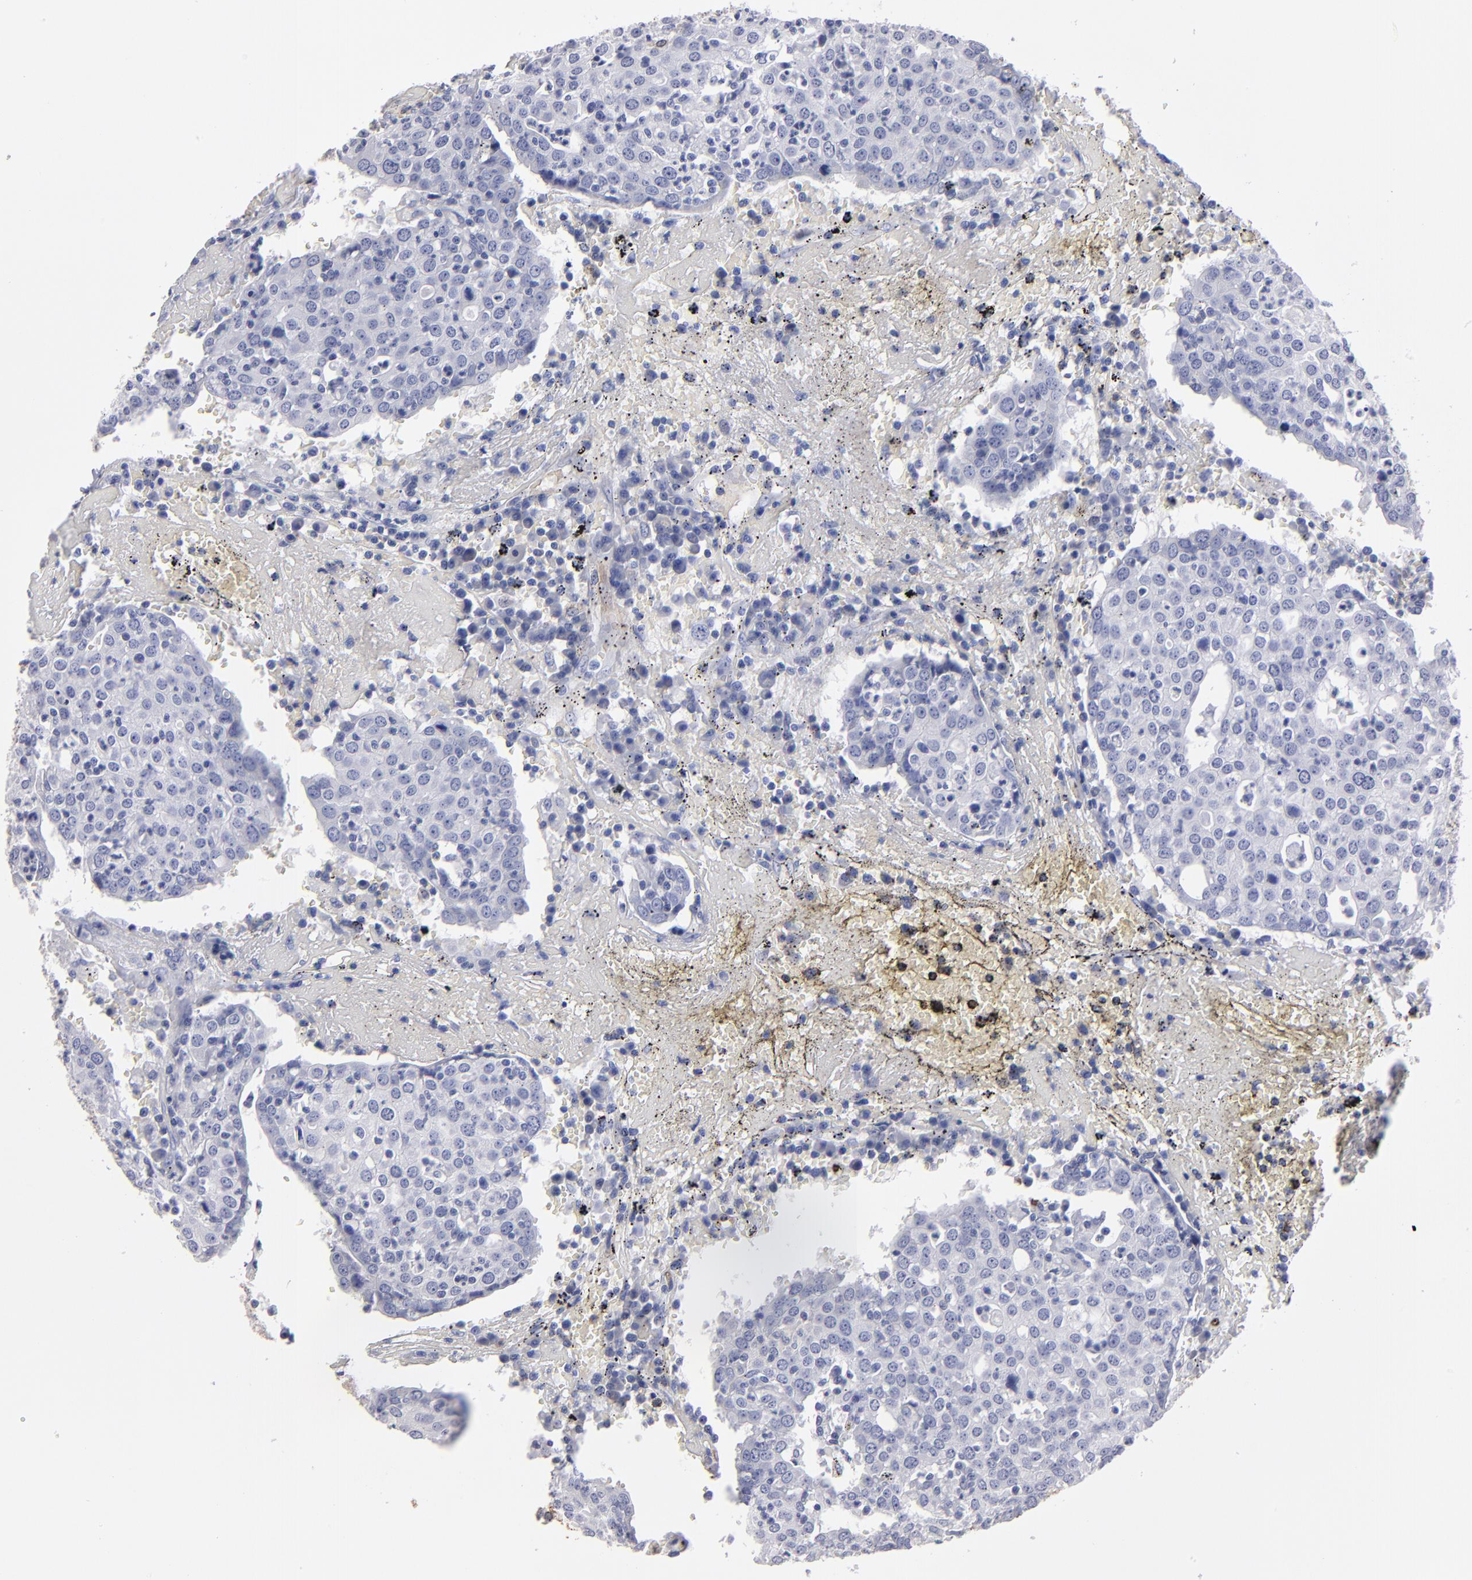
{"staining": {"intensity": "negative", "quantity": "none", "location": "none"}, "tissue": "head and neck cancer", "cell_type": "Tumor cells", "image_type": "cancer", "snomed": [{"axis": "morphology", "description": "Adenocarcinoma, NOS"}, {"axis": "topography", "description": "Salivary gland"}, {"axis": "topography", "description": "Head-Neck"}], "caption": "Immunohistochemistry photomicrograph of neoplastic tissue: human adenocarcinoma (head and neck) stained with DAB (3,3'-diaminobenzidine) displays no significant protein staining in tumor cells. Brightfield microscopy of IHC stained with DAB (brown) and hematoxylin (blue), captured at high magnification.", "gene": "FABP4", "patient": {"sex": "female", "age": 65}}